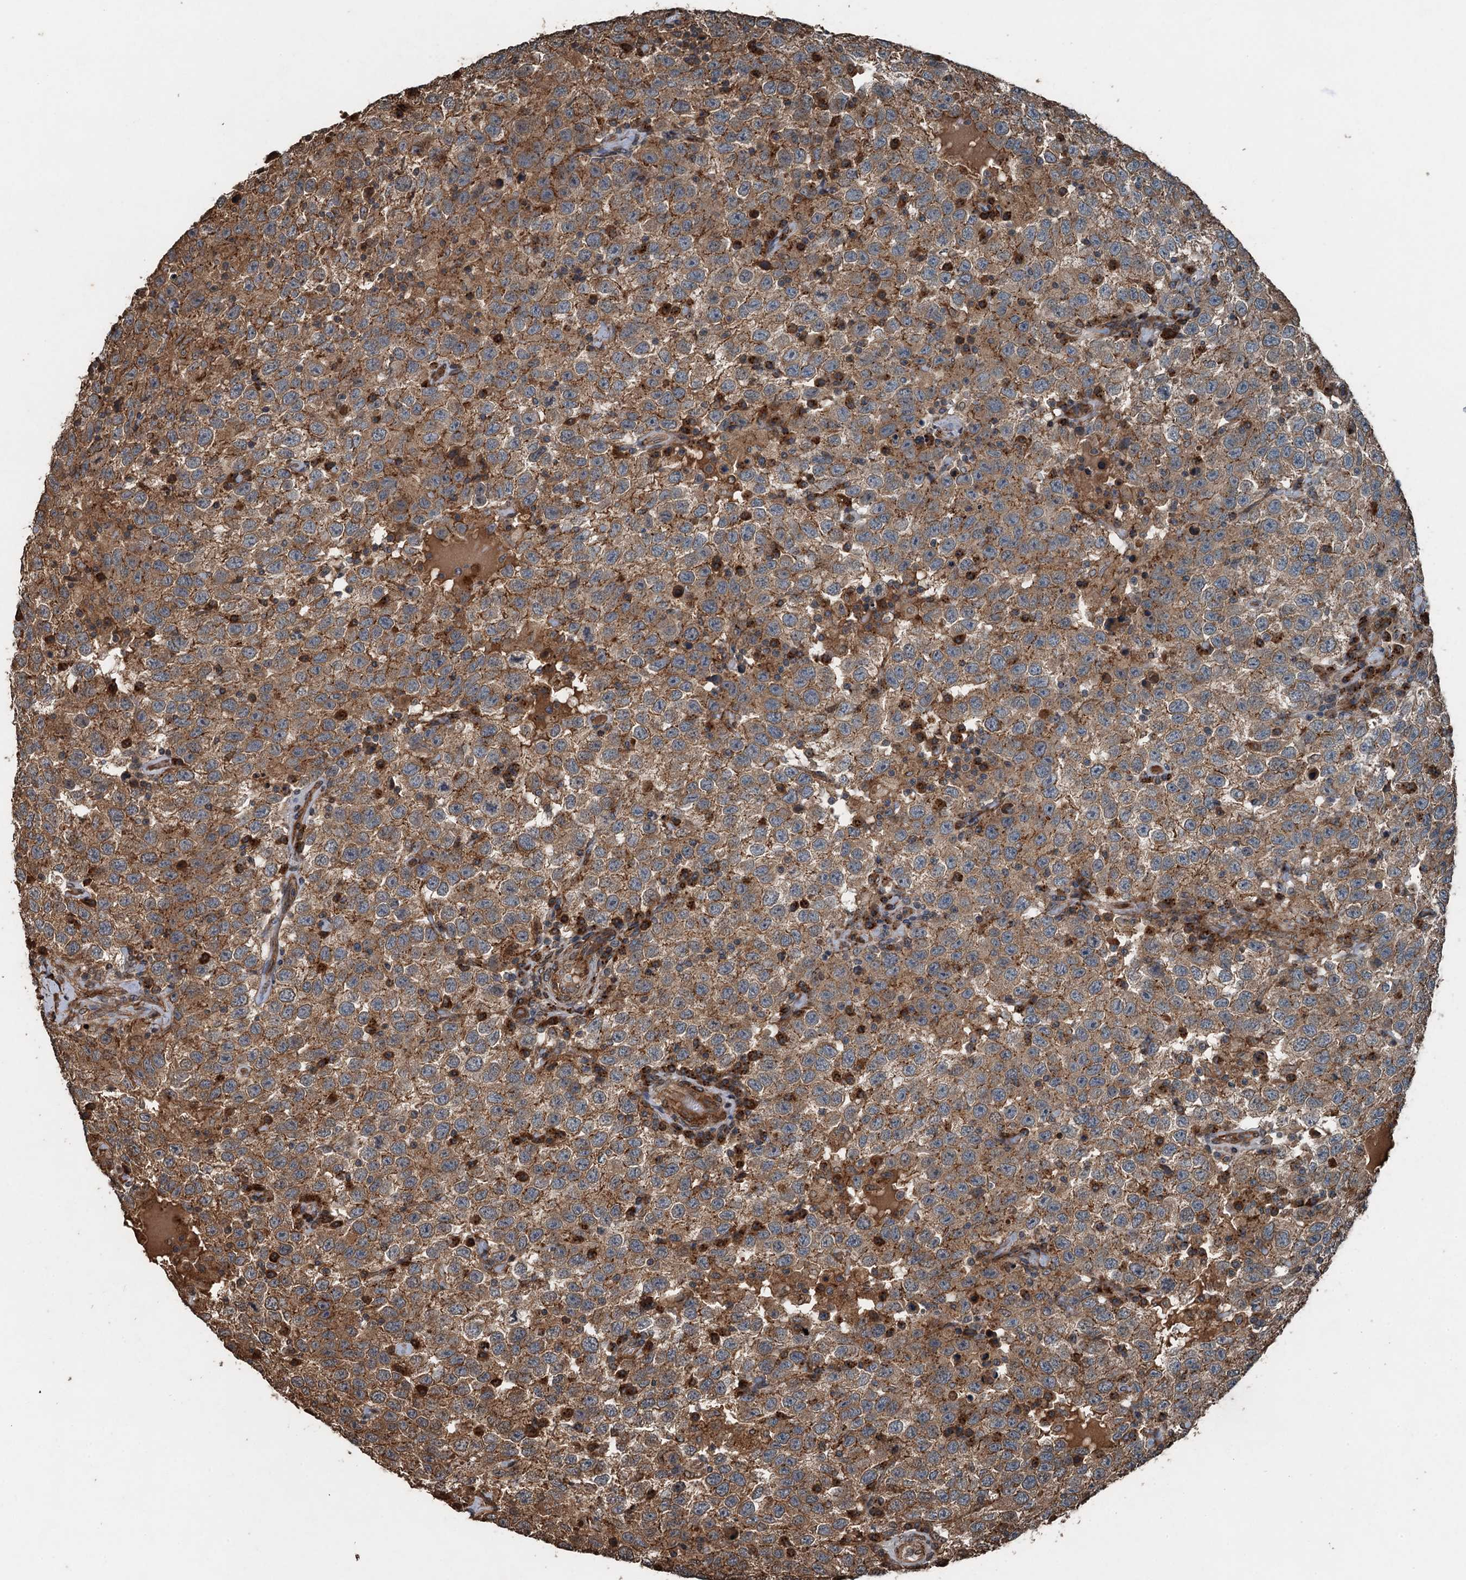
{"staining": {"intensity": "weak", "quantity": ">75%", "location": "cytoplasmic/membranous"}, "tissue": "testis cancer", "cell_type": "Tumor cells", "image_type": "cancer", "snomed": [{"axis": "morphology", "description": "Seminoma, NOS"}, {"axis": "topography", "description": "Testis"}], "caption": "Brown immunohistochemical staining in testis seminoma shows weak cytoplasmic/membranous expression in approximately >75% of tumor cells.", "gene": "TCTN1", "patient": {"sex": "male", "age": 41}}